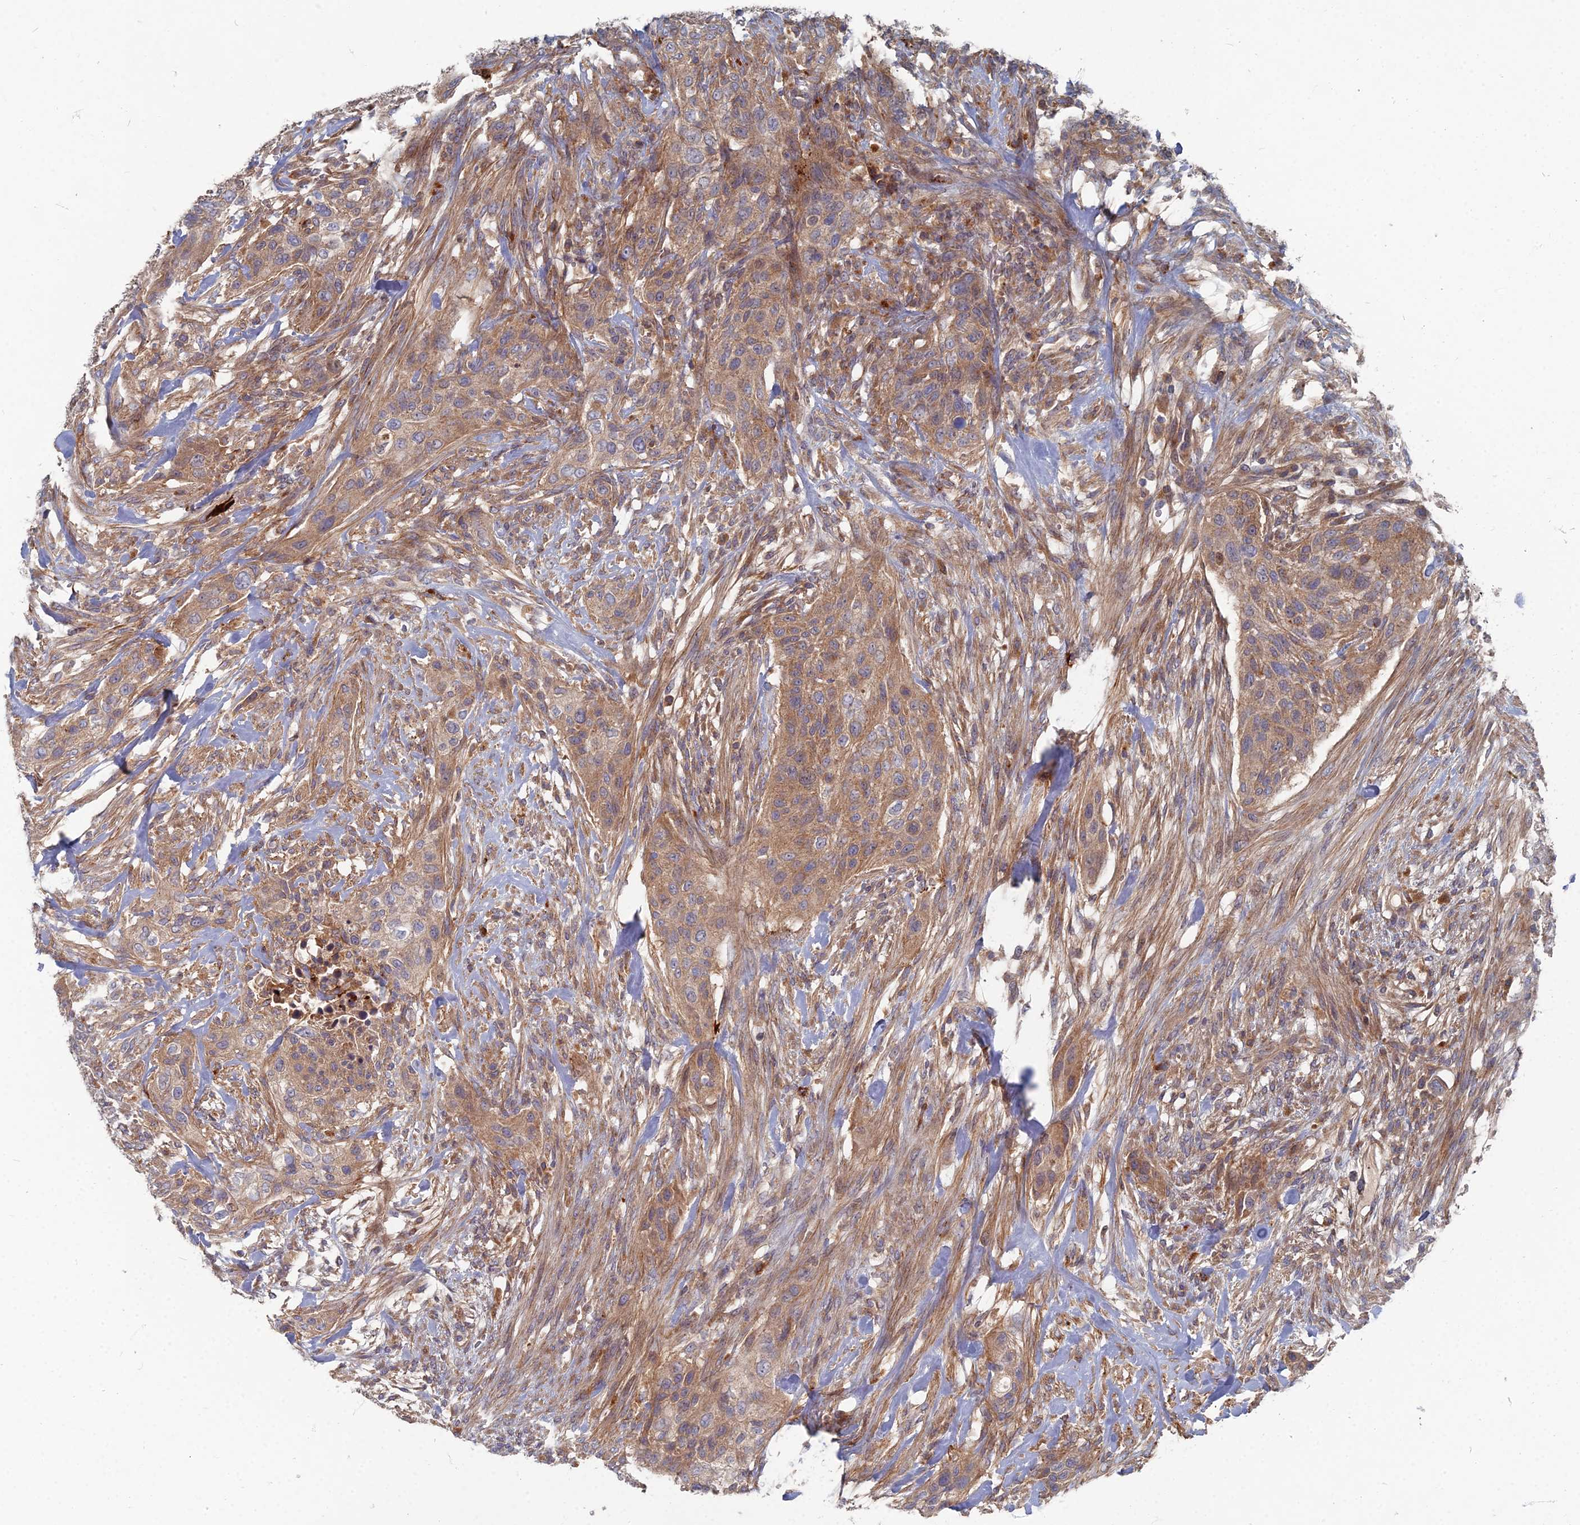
{"staining": {"intensity": "moderate", "quantity": ">75%", "location": "cytoplasmic/membranous"}, "tissue": "urothelial cancer", "cell_type": "Tumor cells", "image_type": "cancer", "snomed": [{"axis": "morphology", "description": "Urothelial carcinoma, High grade"}, {"axis": "topography", "description": "Urinary bladder"}], "caption": "A photomicrograph of human urothelial cancer stained for a protein demonstrates moderate cytoplasmic/membranous brown staining in tumor cells.", "gene": "PPCDC", "patient": {"sex": "male", "age": 35}}